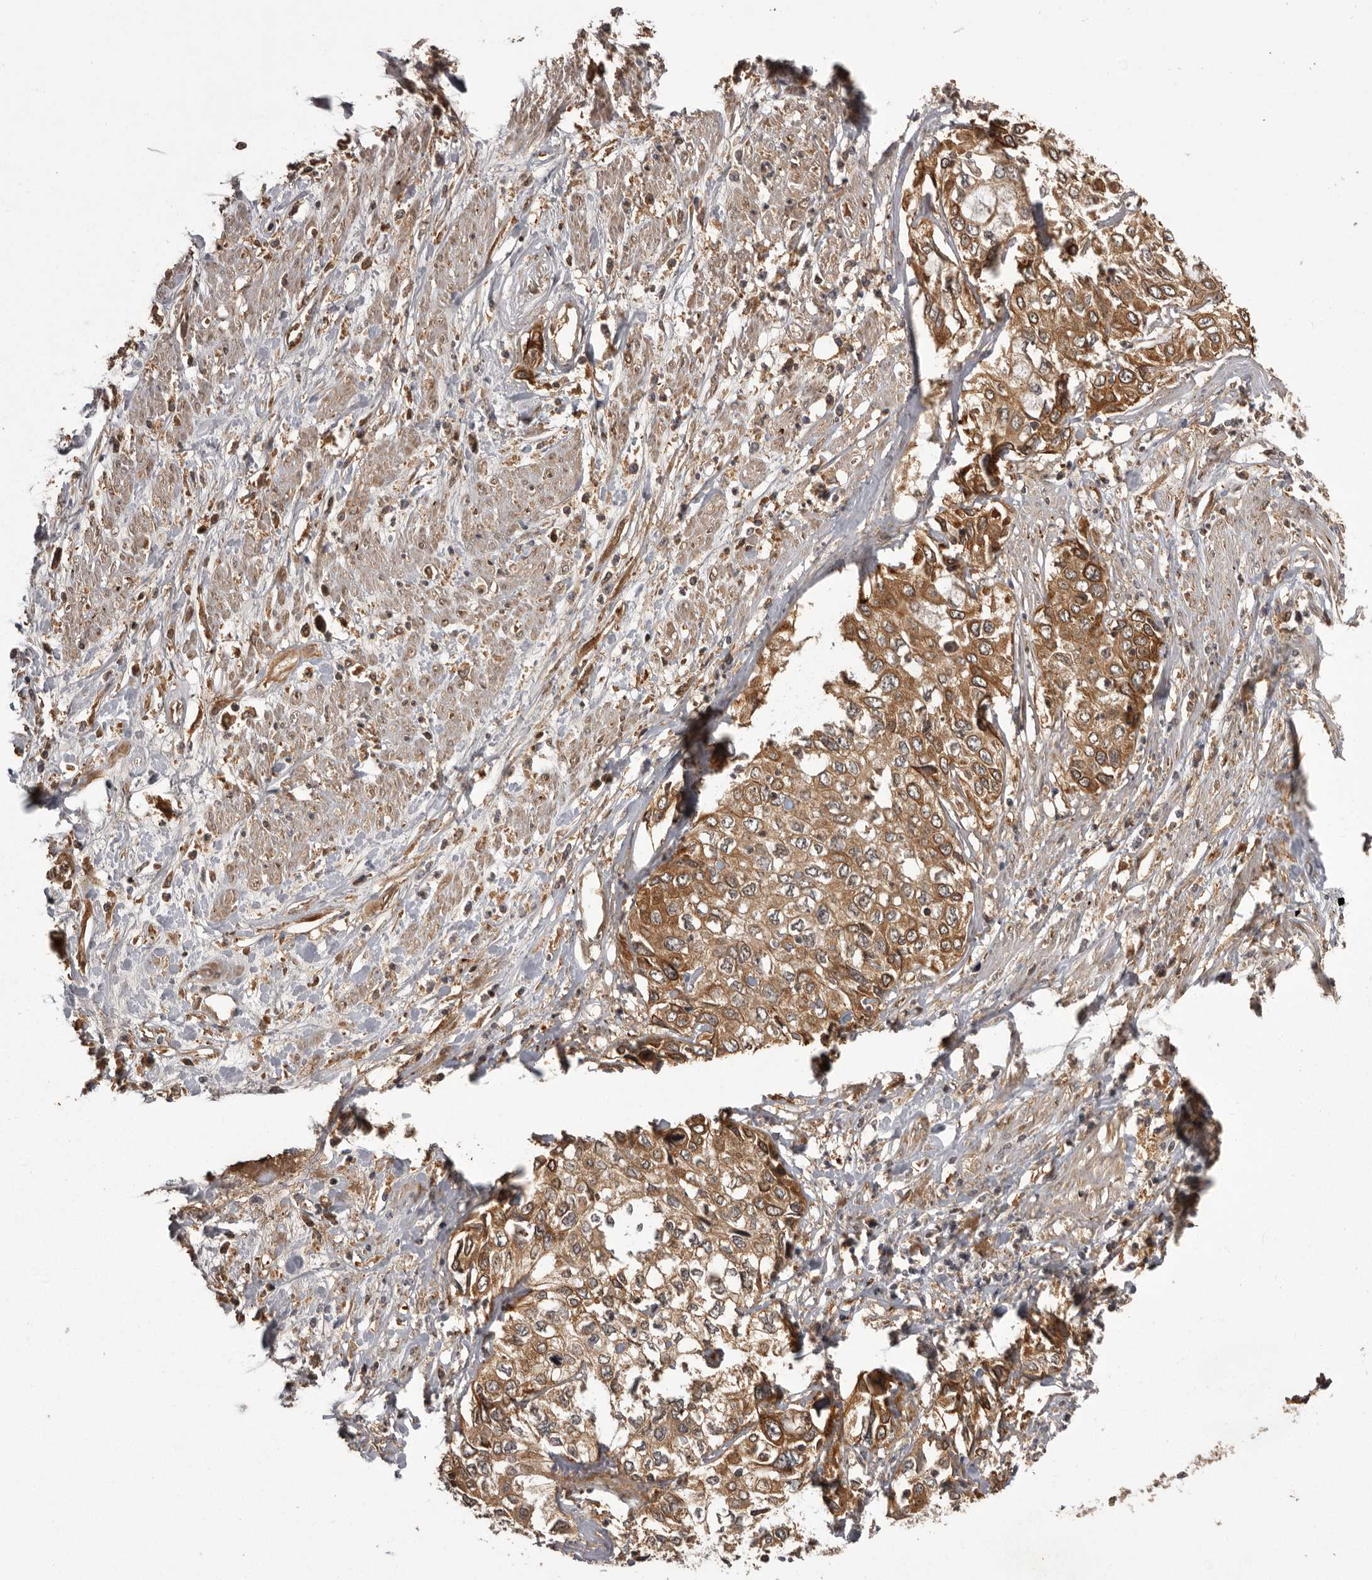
{"staining": {"intensity": "moderate", "quantity": ">75%", "location": "cytoplasmic/membranous"}, "tissue": "cervical cancer", "cell_type": "Tumor cells", "image_type": "cancer", "snomed": [{"axis": "morphology", "description": "Squamous cell carcinoma, NOS"}, {"axis": "topography", "description": "Cervix"}], "caption": "Human cervical cancer (squamous cell carcinoma) stained with a protein marker displays moderate staining in tumor cells.", "gene": "SLC22A3", "patient": {"sex": "female", "age": 31}}